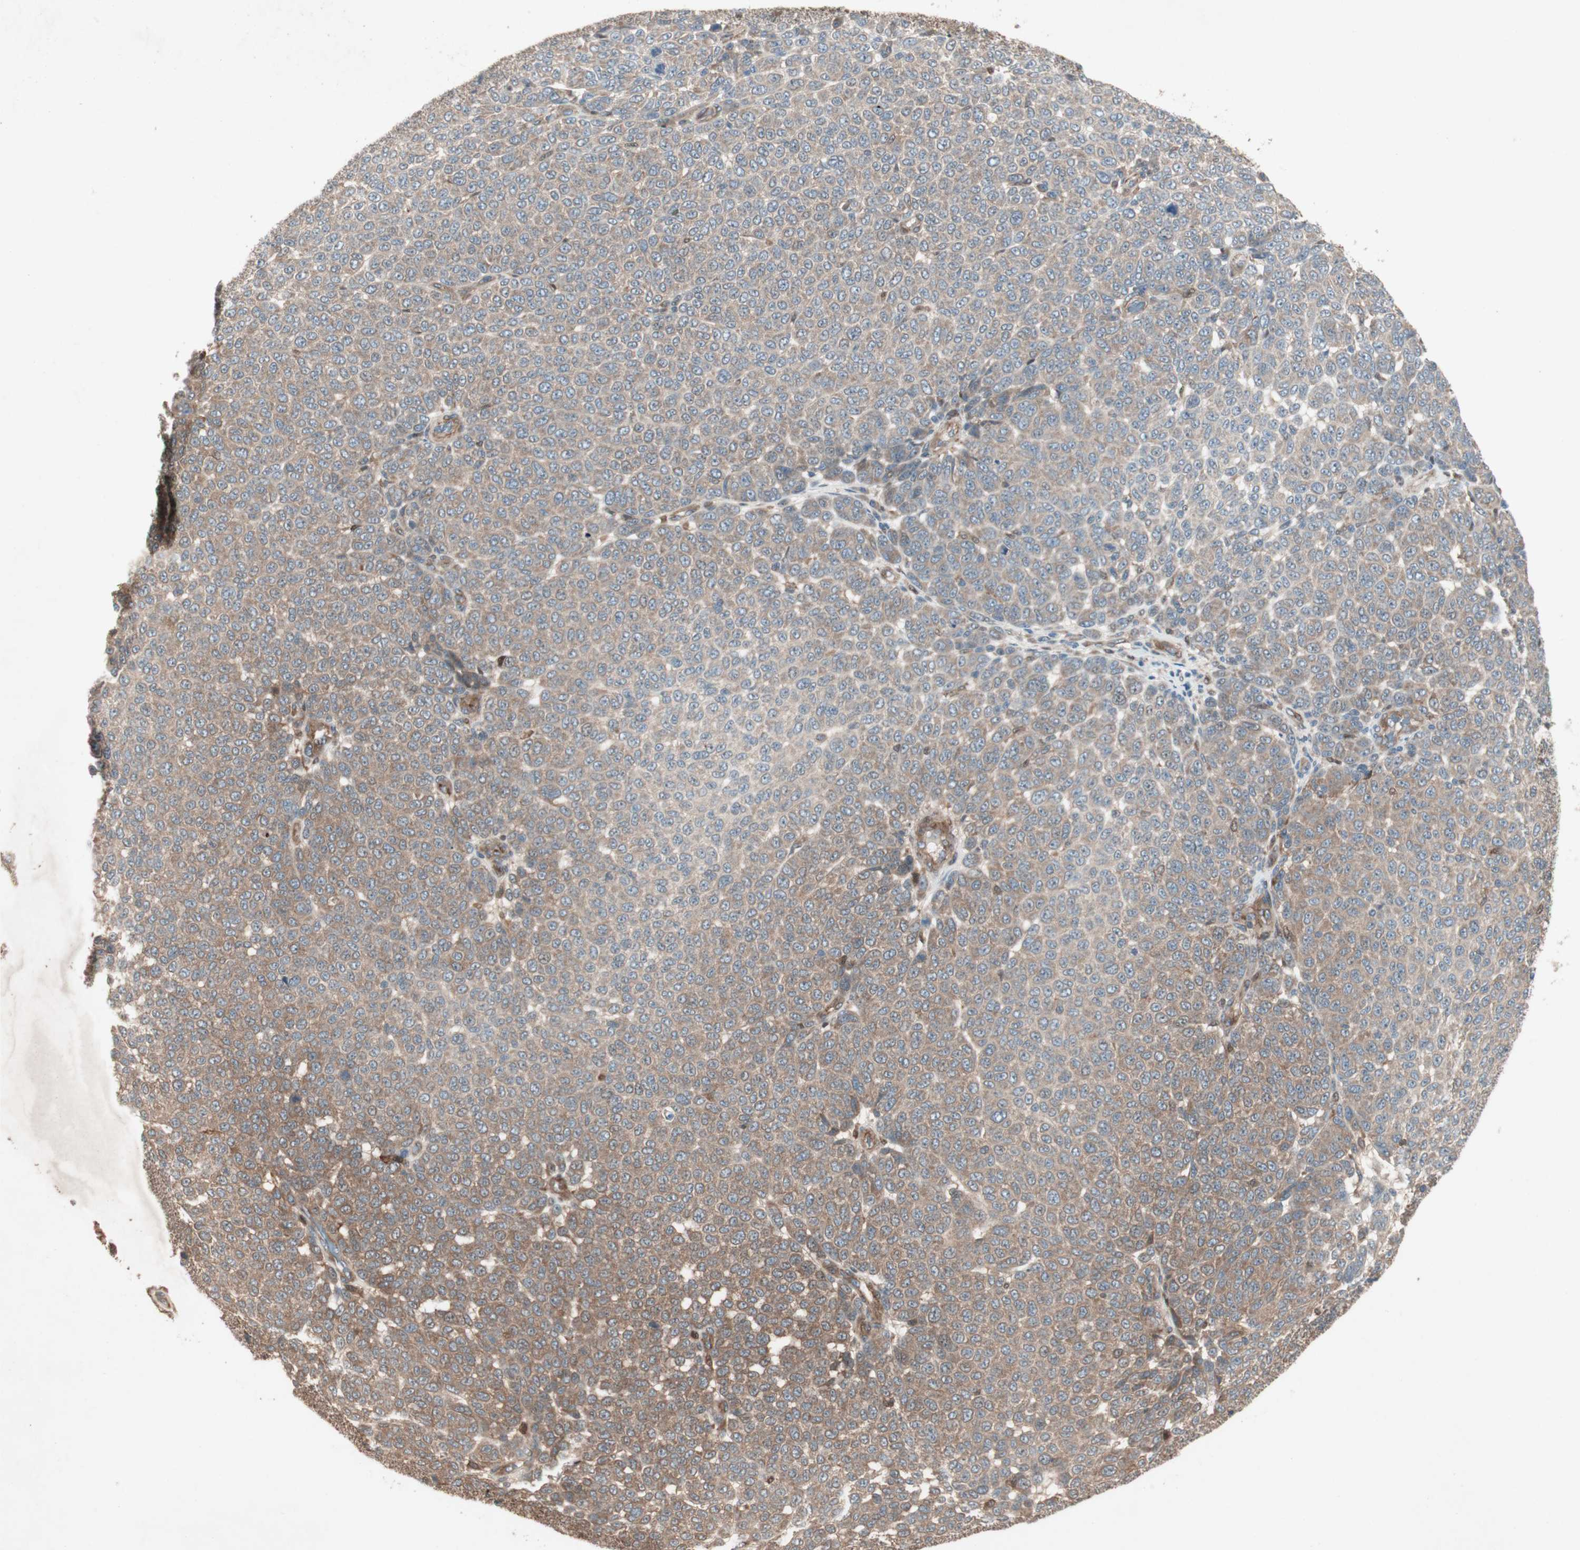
{"staining": {"intensity": "moderate", "quantity": "25%-75%", "location": "cytoplasmic/membranous"}, "tissue": "melanoma", "cell_type": "Tumor cells", "image_type": "cancer", "snomed": [{"axis": "morphology", "description": "Malignant melanoma, NOS"}, {"axis": "topography", "description": "Skin"}], "caption": "Malignant melanoma stained for a protein (brown) exhibits moderate cytoplasmic/membranous positive positivity in approximately 25%-75% of tumor cells.", "gene": "SDSL", "patient": {"sex": "male", "age": 59}}